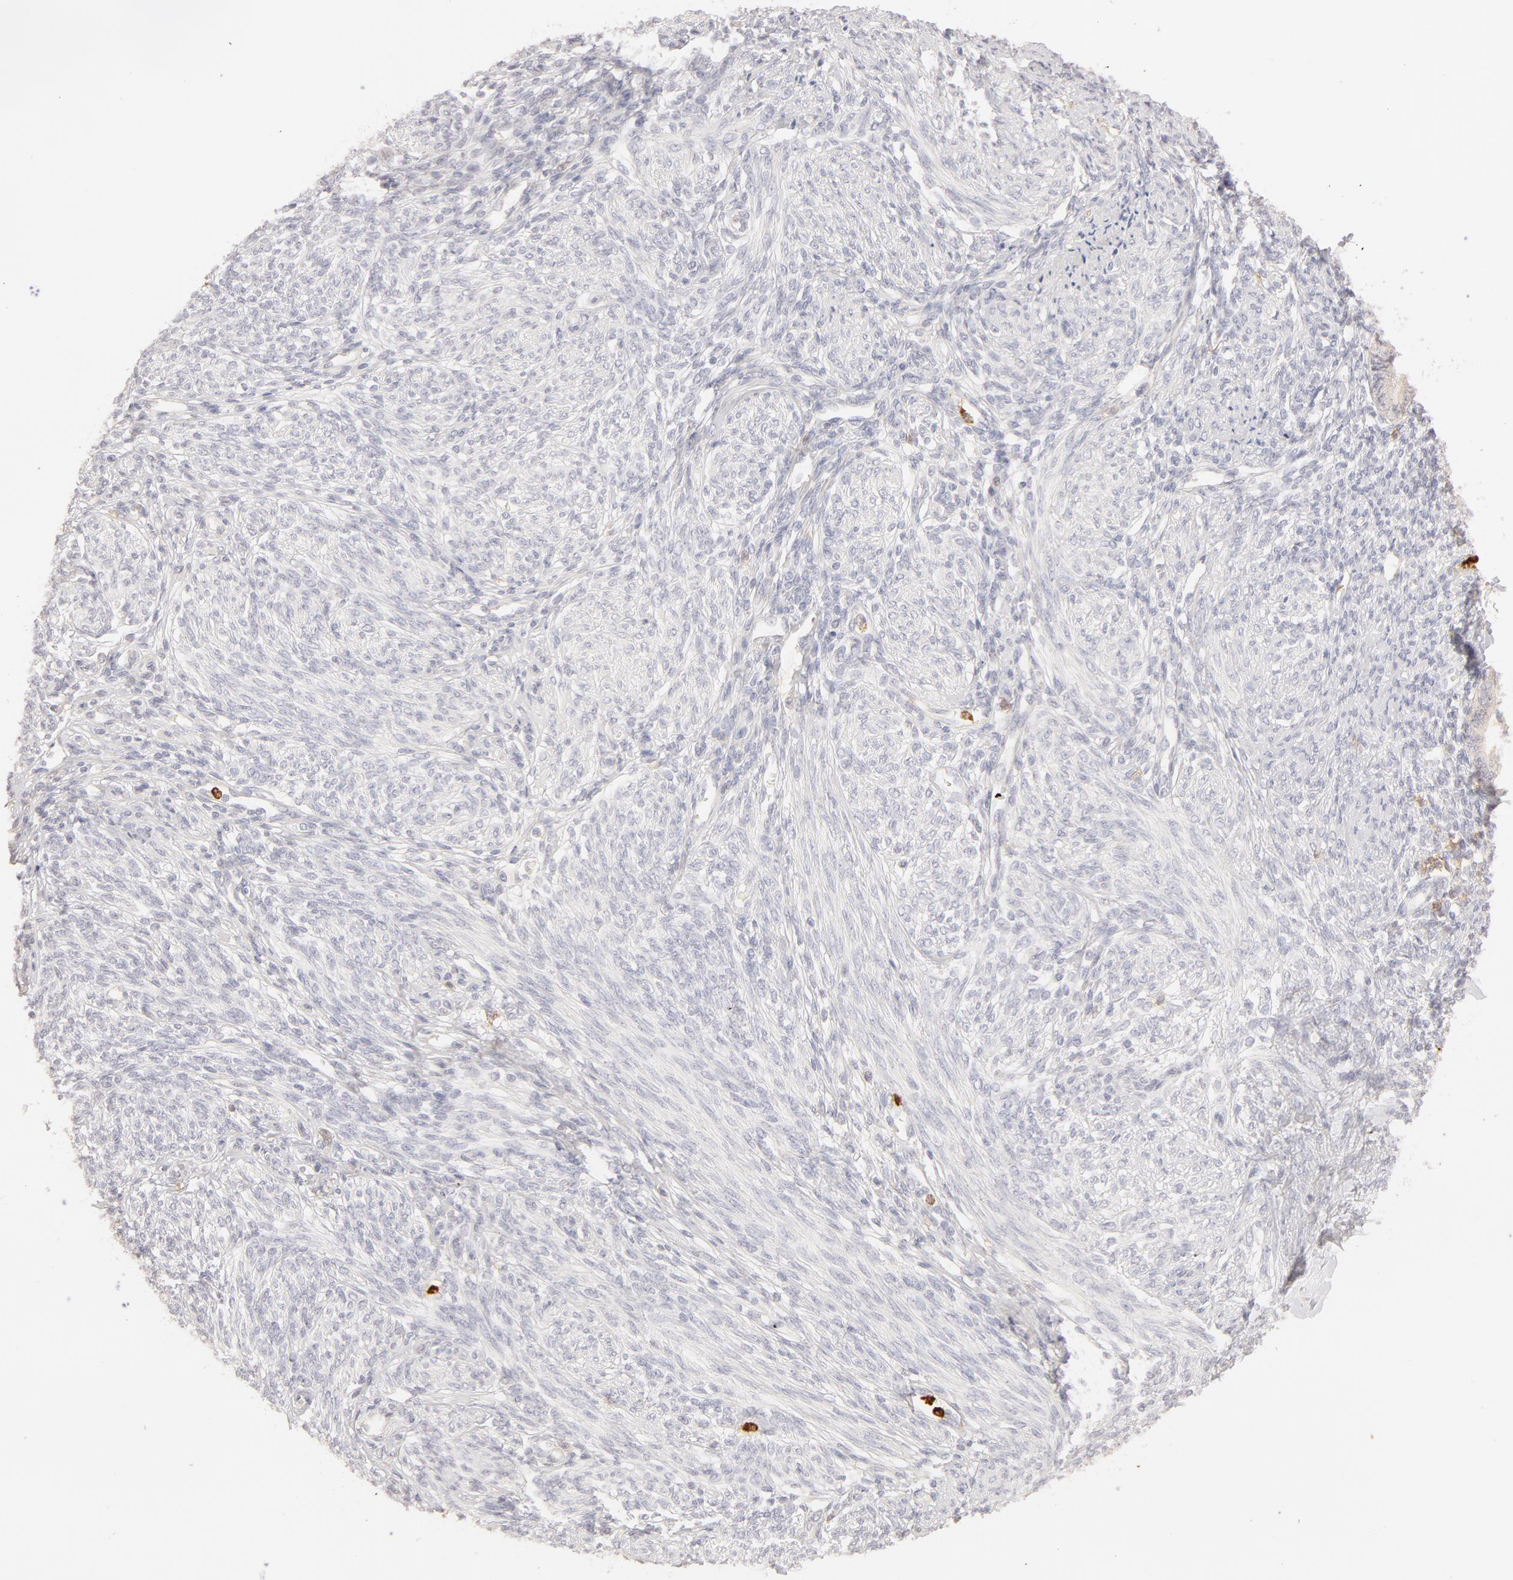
{"staining": {"intensity": "negative", "quantity": "none", "location": "none"}, "tissue": "endometrium", "cell_type": "Cells in endometrial stroma", "image_type": "normal", "snomed": [{"axis": "morphology", "description": "Normal tissue, NOS"}, {"axis": "topography", "description": "Endometrium"}], "caption": "DAB immunohistochemical staining of normal human endometrium demonstrates no significant staining in cells in endometrial stroma. The staining is performed using DAB (3,3'-diaminobenzidine) brown chromogen with nuclei counter-stained in using hematoxylin.", "gene": "C1R", "patient": {"sex": "female", "age": 82}}